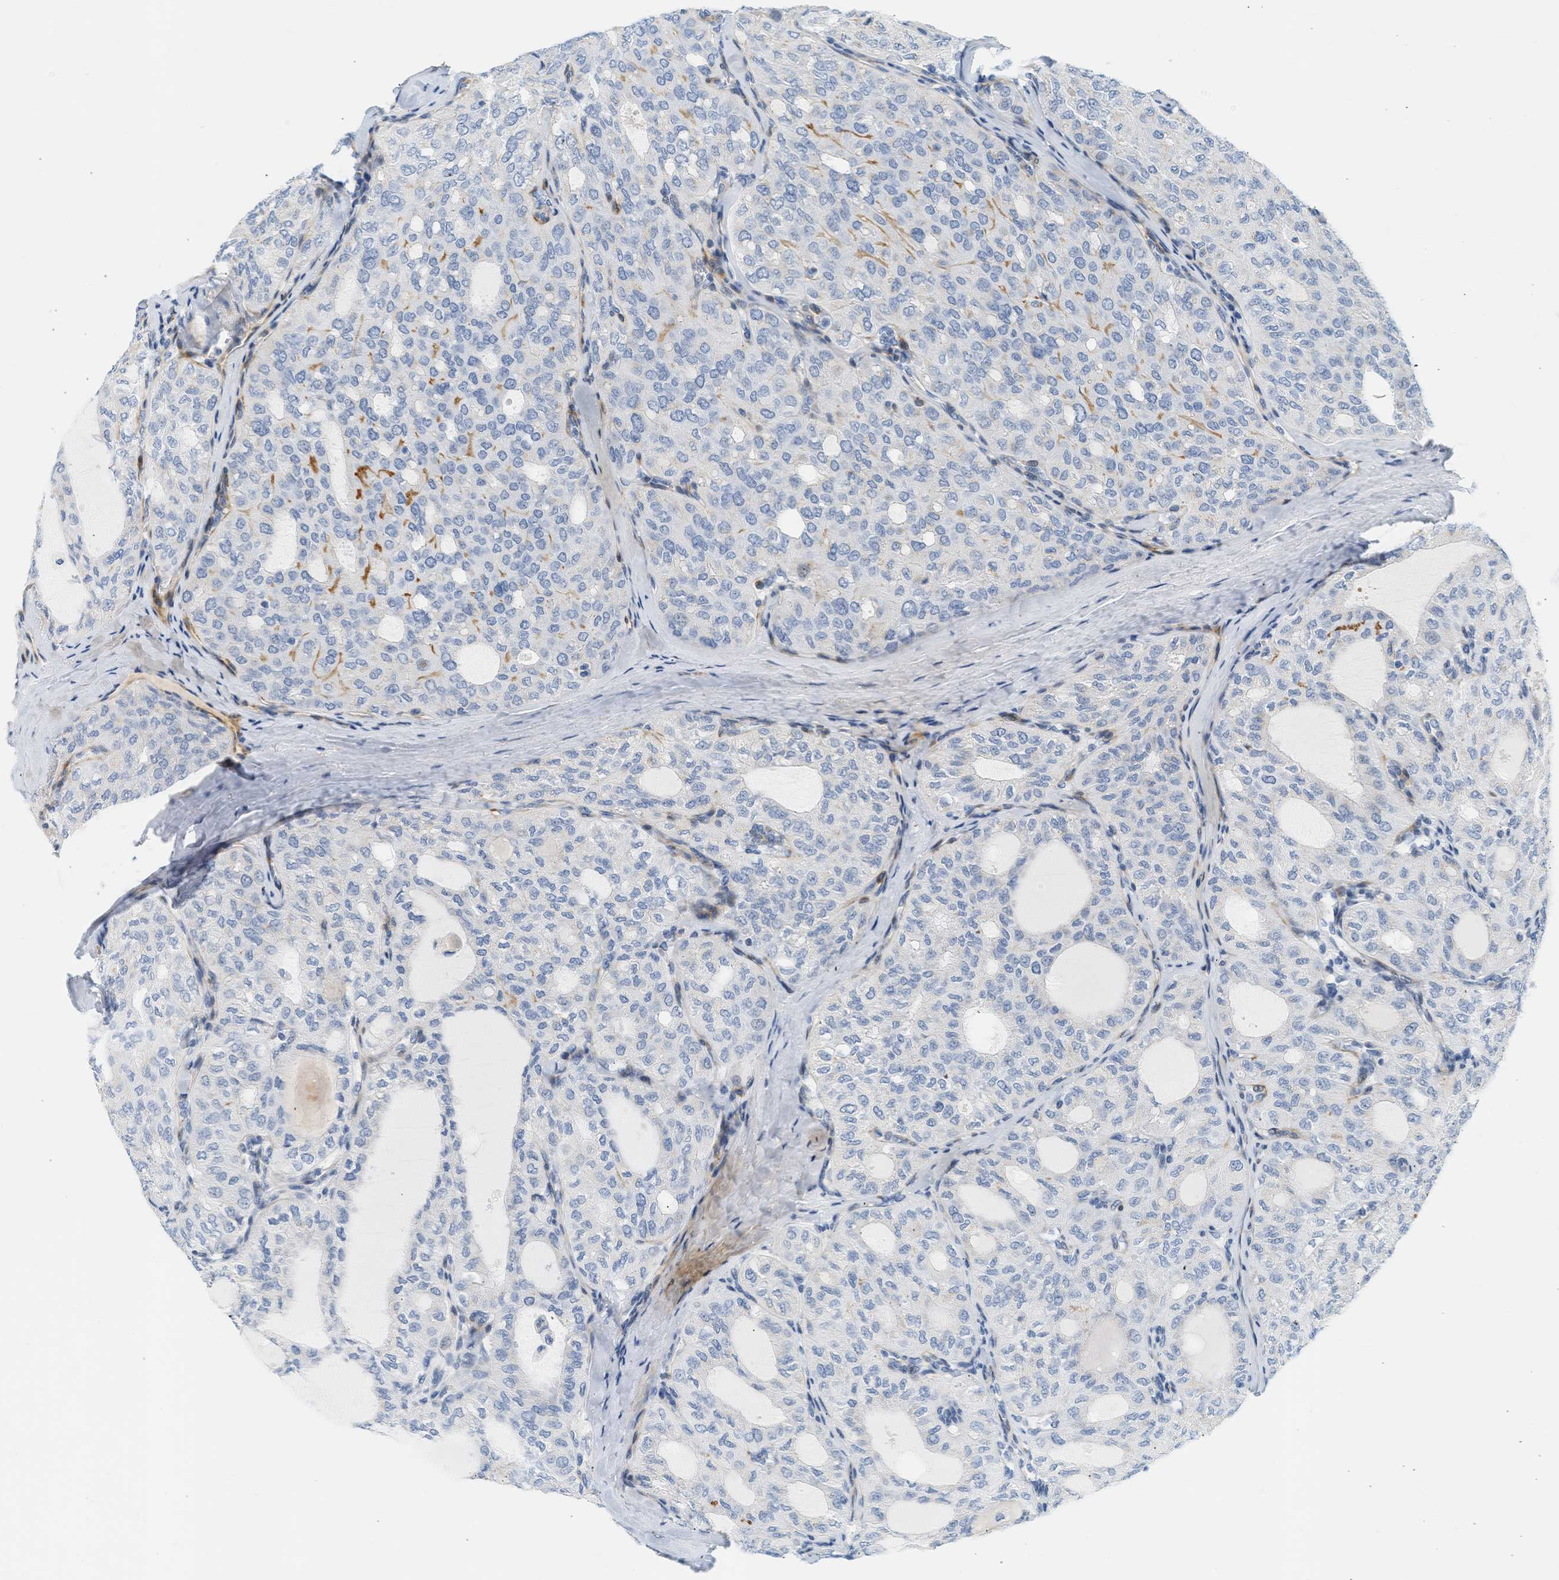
{"staining": {"intensity": "negative", "quantity": "none", "location": "none"}, "tissue": "thyroid cancer", "cell_type": "Tumor cells", "image_type": "cancer", "snomed": [{"axis": "morphology", "description": "Follicular adenoma carcinoma, NOS"}, {"axis": "topography", "description": "Thyroid gland"}], "caption": "Thyroid cancer stained for a protein using IHC demonstrates no positivity tumor cells.", "gene": "SLC30A7", "patient": {"sex": "male", "age": 75}}